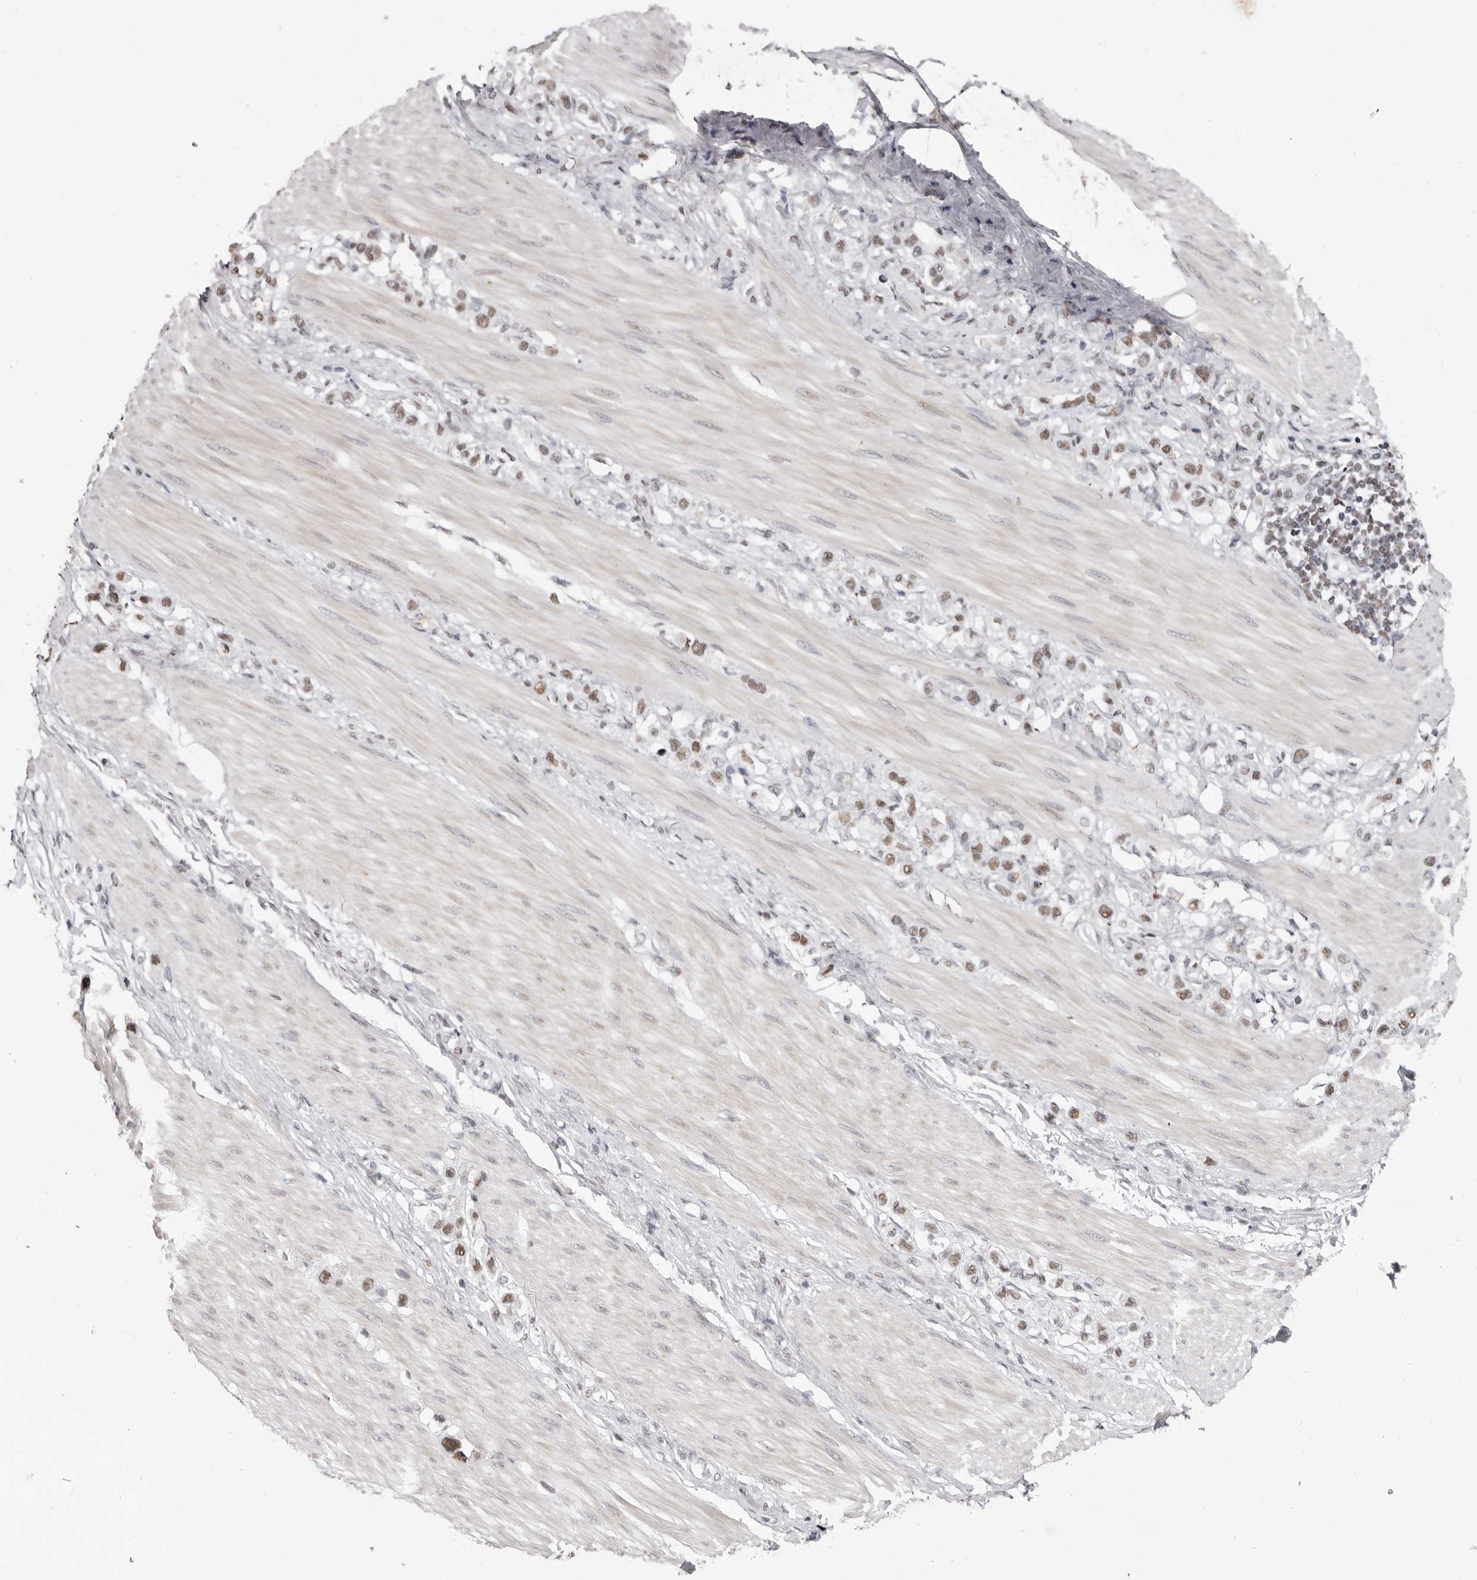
{"staining": {"intensity": "weak", "quantity": ">75%", "location": "nuclear"}, "tissue": "stomach cancer", "cell_type": "Tumor cells", "image_type": "cancer", "snomed": [{"axis": "morphology", "description": "Adenocarcinoma, NOS"}, {"axis": "topography", "description": "Stomach"}], "caption": "Human adenocarcinoma (stomach) stained with a brown dye exhibits weak nuclear positive expression in approximately >75% of tumor cells.", "gene": "SCAF4", "patient": {"sex": "female", "age": 65}}